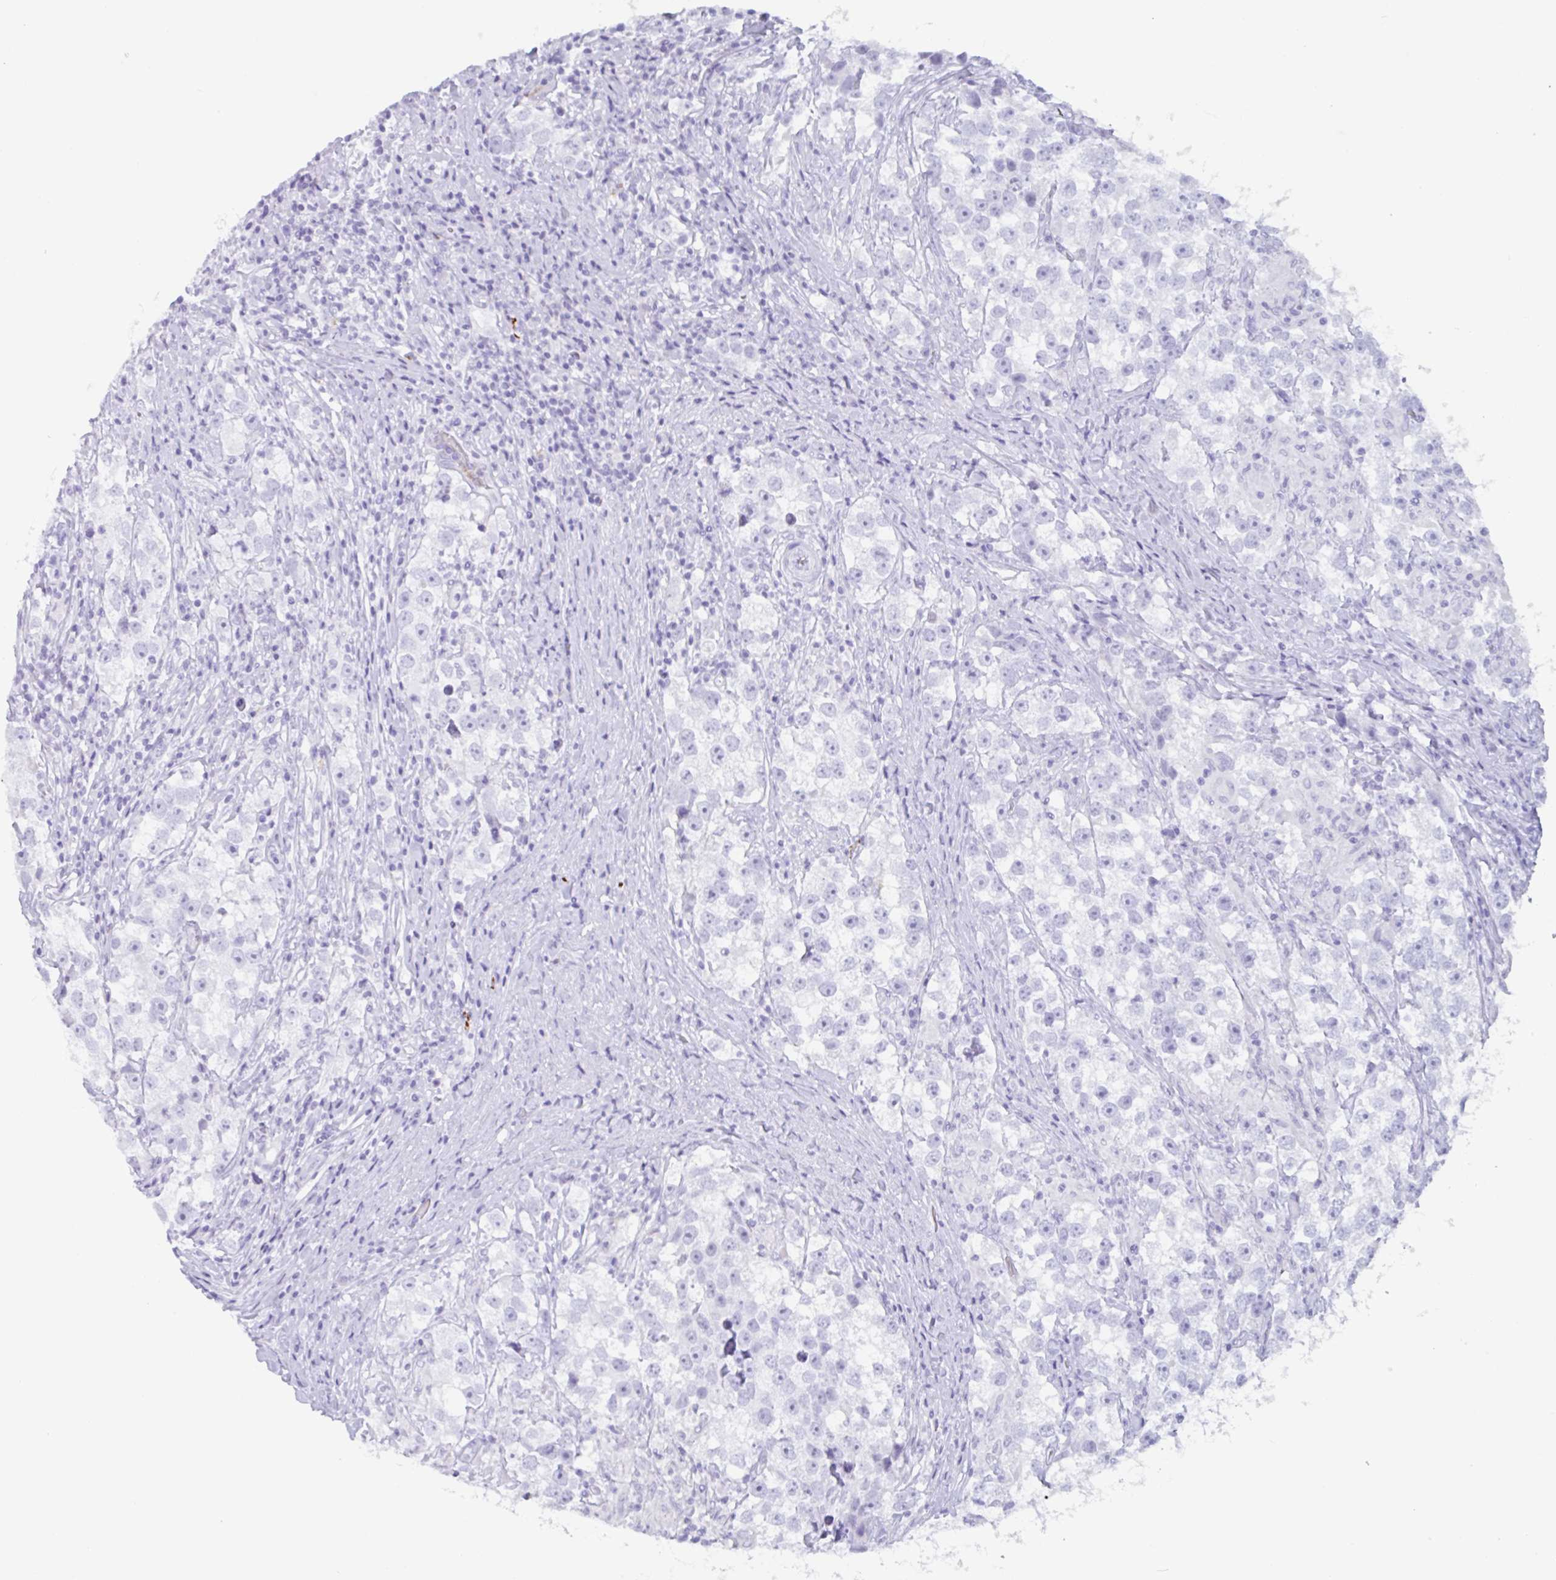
{"staining": {"intensity": "negative", "quantity": "none", "location": "none"}, "tissue": "testis cancer", "cell_type": "Tumor cells", "image_type": "cancer", "snomed": [{"axis": "morphology", "description": "Seminoma, NOS"}, {"axis": "topography", "description": "Testis"}], "caption": "Immunohistochemistry (IHC) of testis cancer demonstrates no expression in tumor cells.", "gene": "DTWD2", "patient": {"sex": "male", "age": 46}}